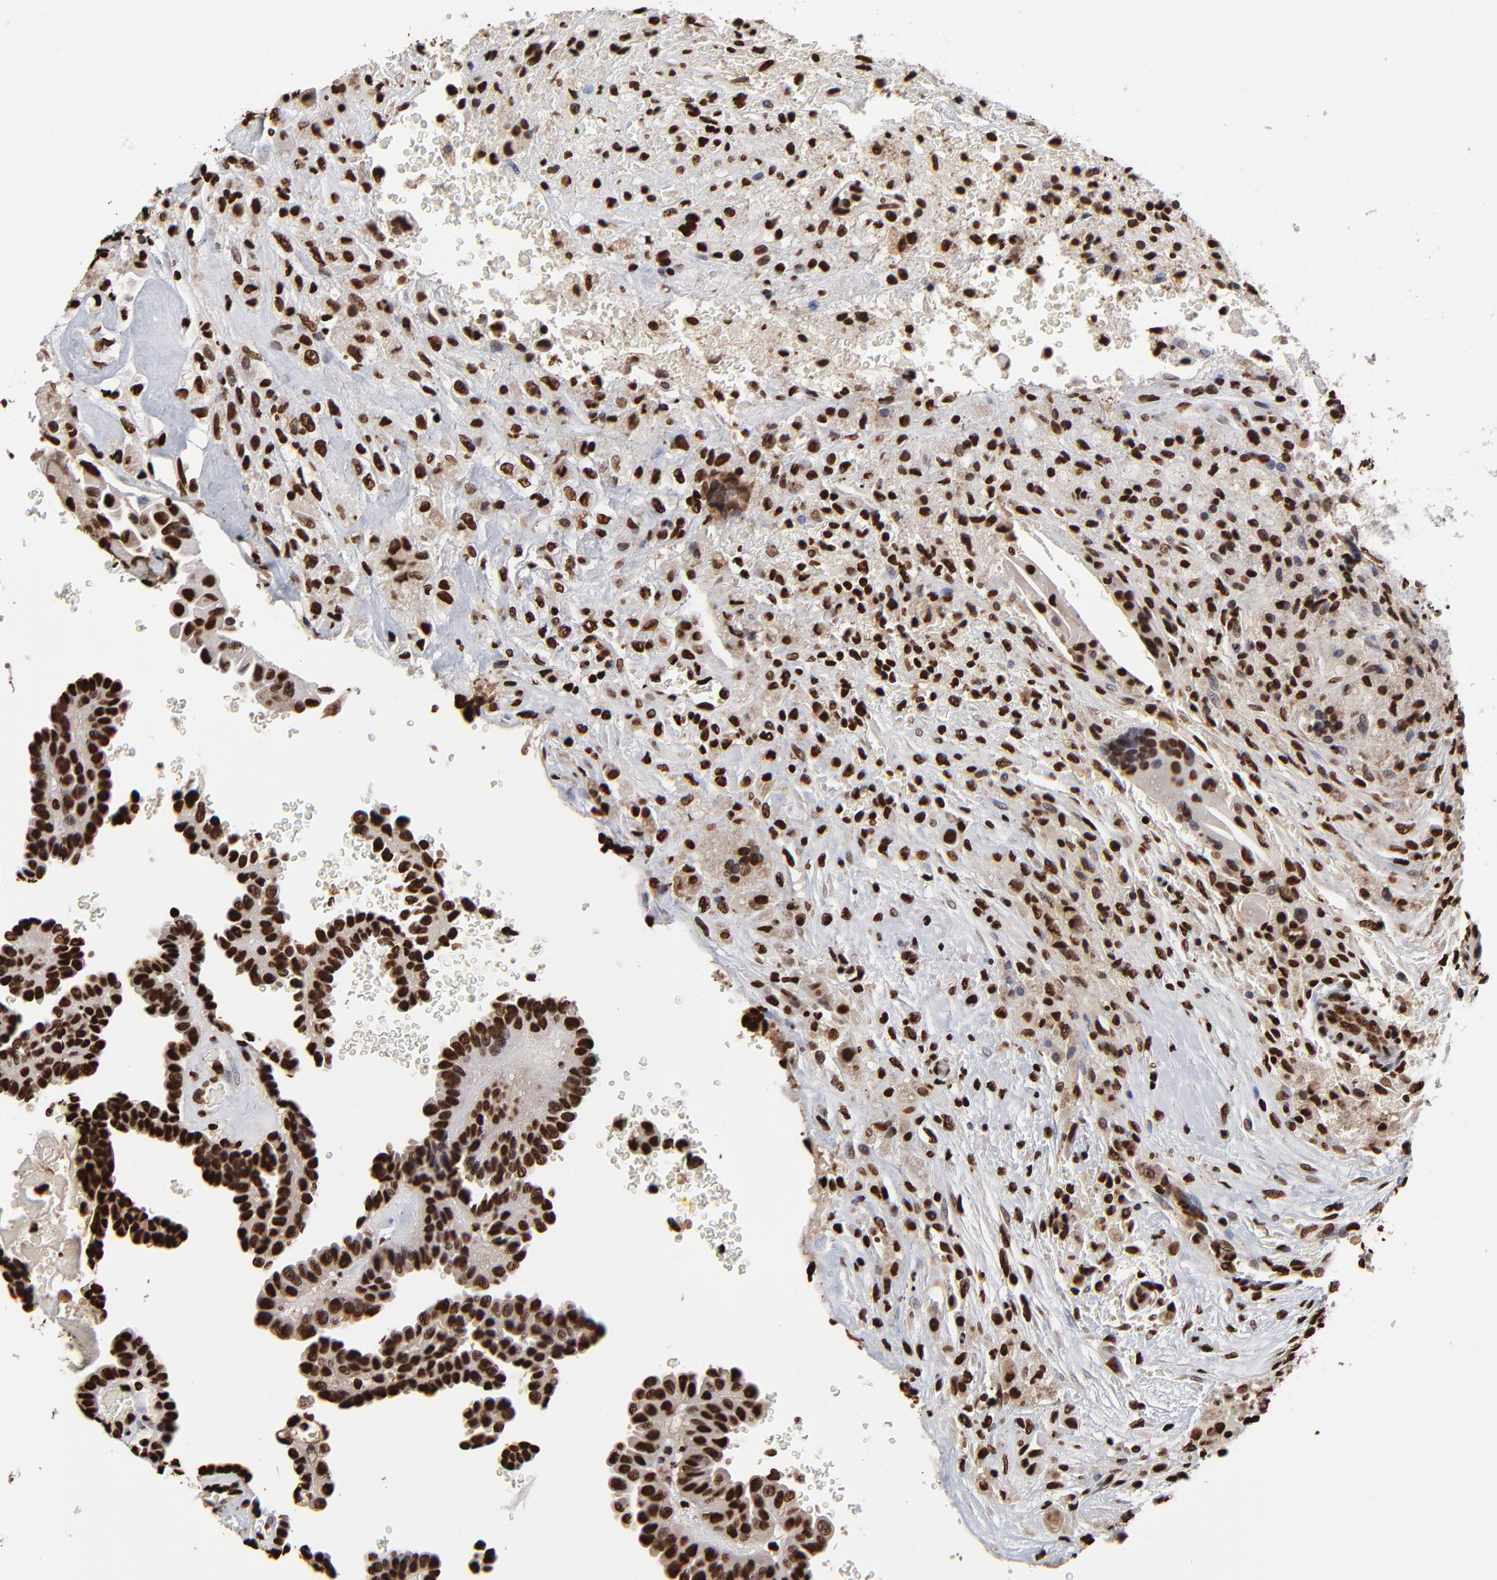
{"staining": {"intensity": "strong", "quantity": ">75%", "location": "nuclear"}, "tissue": "thyroid cancer", "cell_type": "Tumor cells", "image_type": "cancer", "snomed": [{"axis": "morphology", "description": "Papillary adenocarcinoma, NOS"}, {"axis": "topography", "description": "Thyroid gland"}], "caption": "Strong nuclear protein expression is identified in about >75% of tumor cells in thyroid cancer. (IHC, brightfield microscopy, high magnification).", "gene": "ZNF544", "patient": {"sex": "male", "age": 87}}